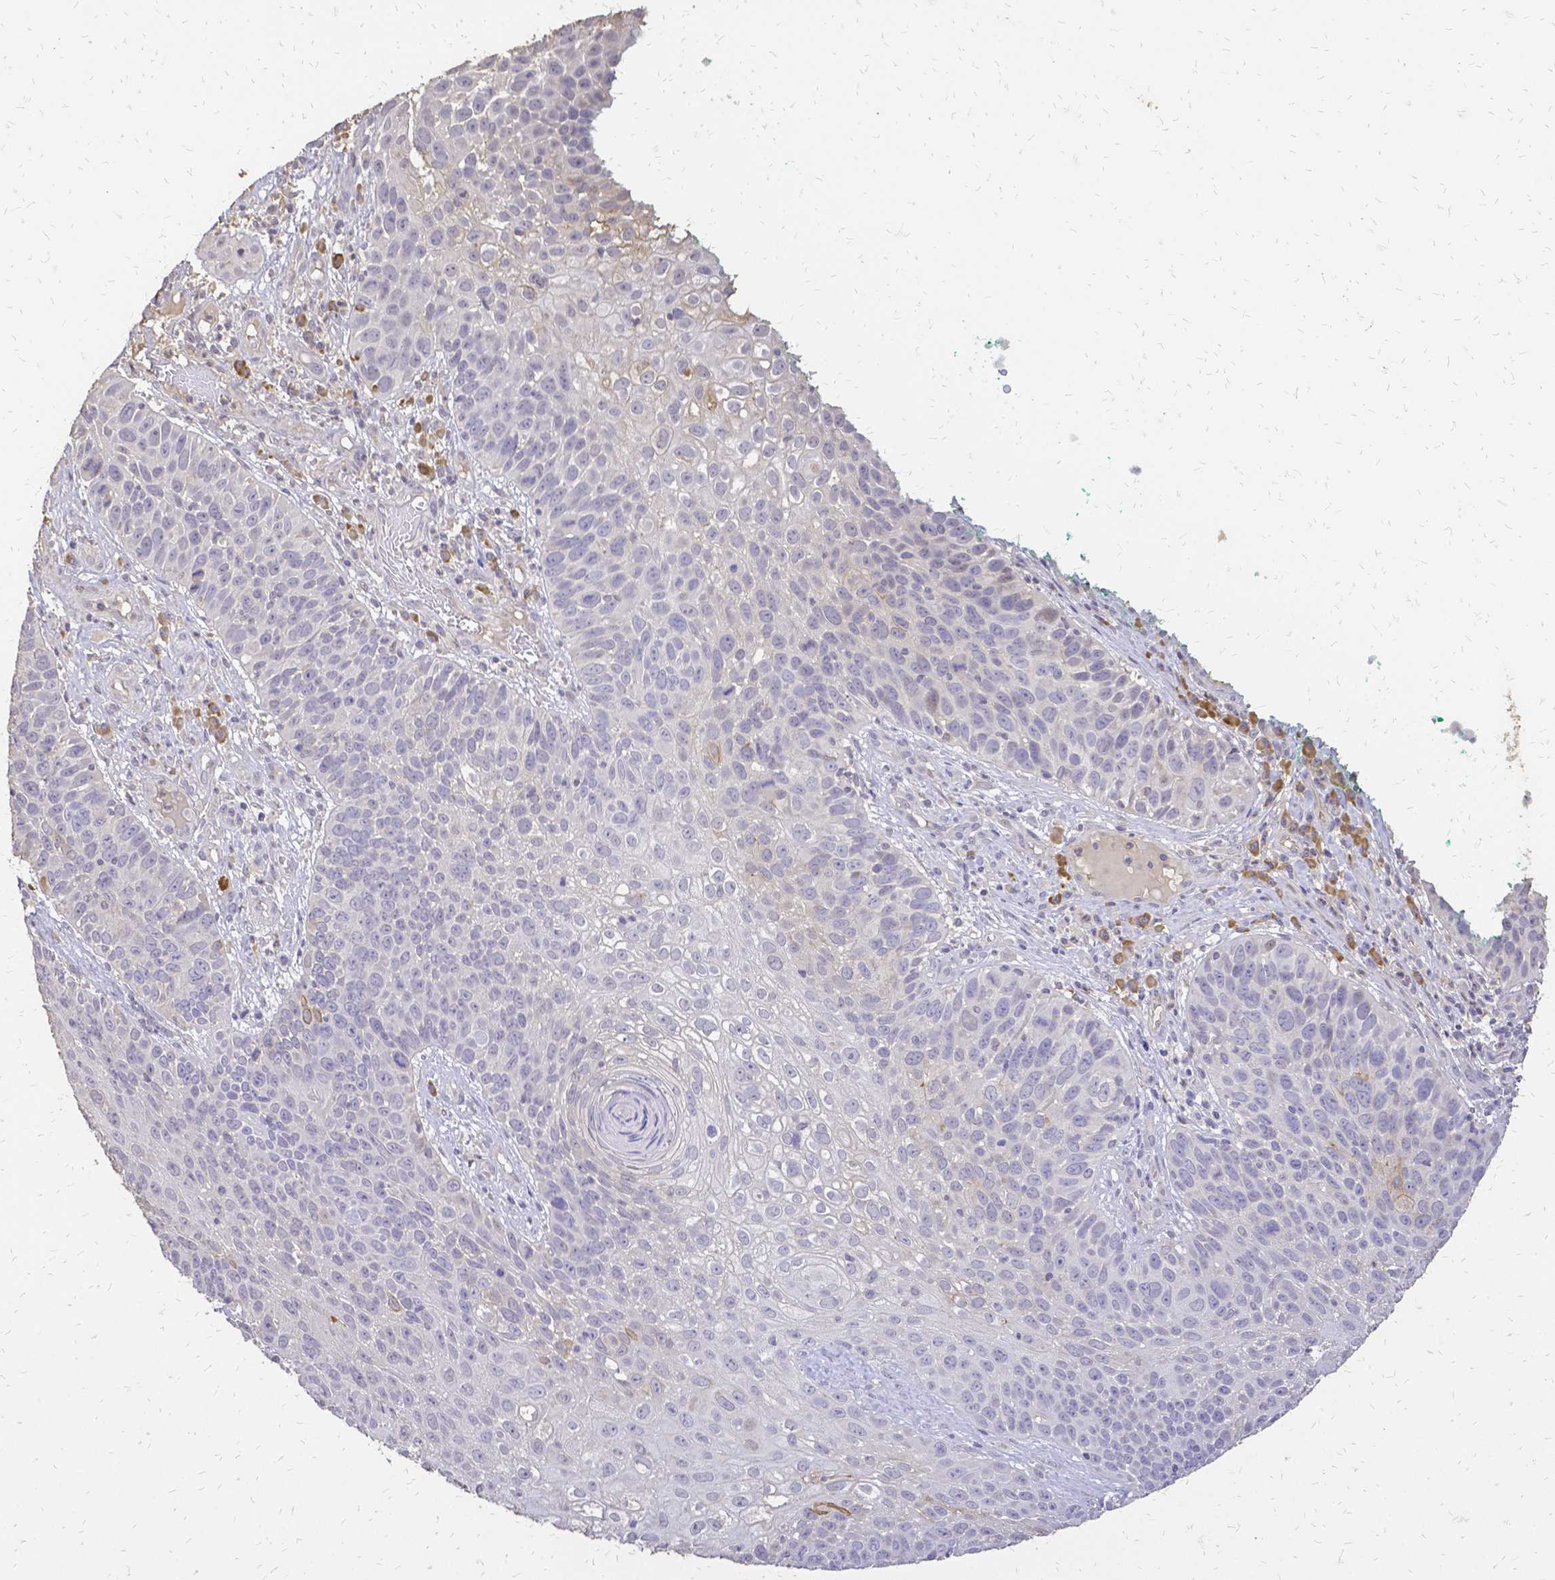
{"staining": {"intensity": "negative", "quantity": "none", "location": "none"}, "tissue": "skin cancer", "cell_type": "Tumor cells", "image_type": "cancer", "snomed": [{"axis": "morphology", "description": "Squamous cell carcinoma, NOS"}, {"axis": "topography", "description": "Skin"}], "caption": "An immunohistochemistry (IHC) photomicrograph of squamous cell carcinoma (skin) is shown. There is no staining in tumor cells of squamous cell carcinoma (skin).", "gene": "CIB1", "patient": {"sex": "male", "age": 92}}